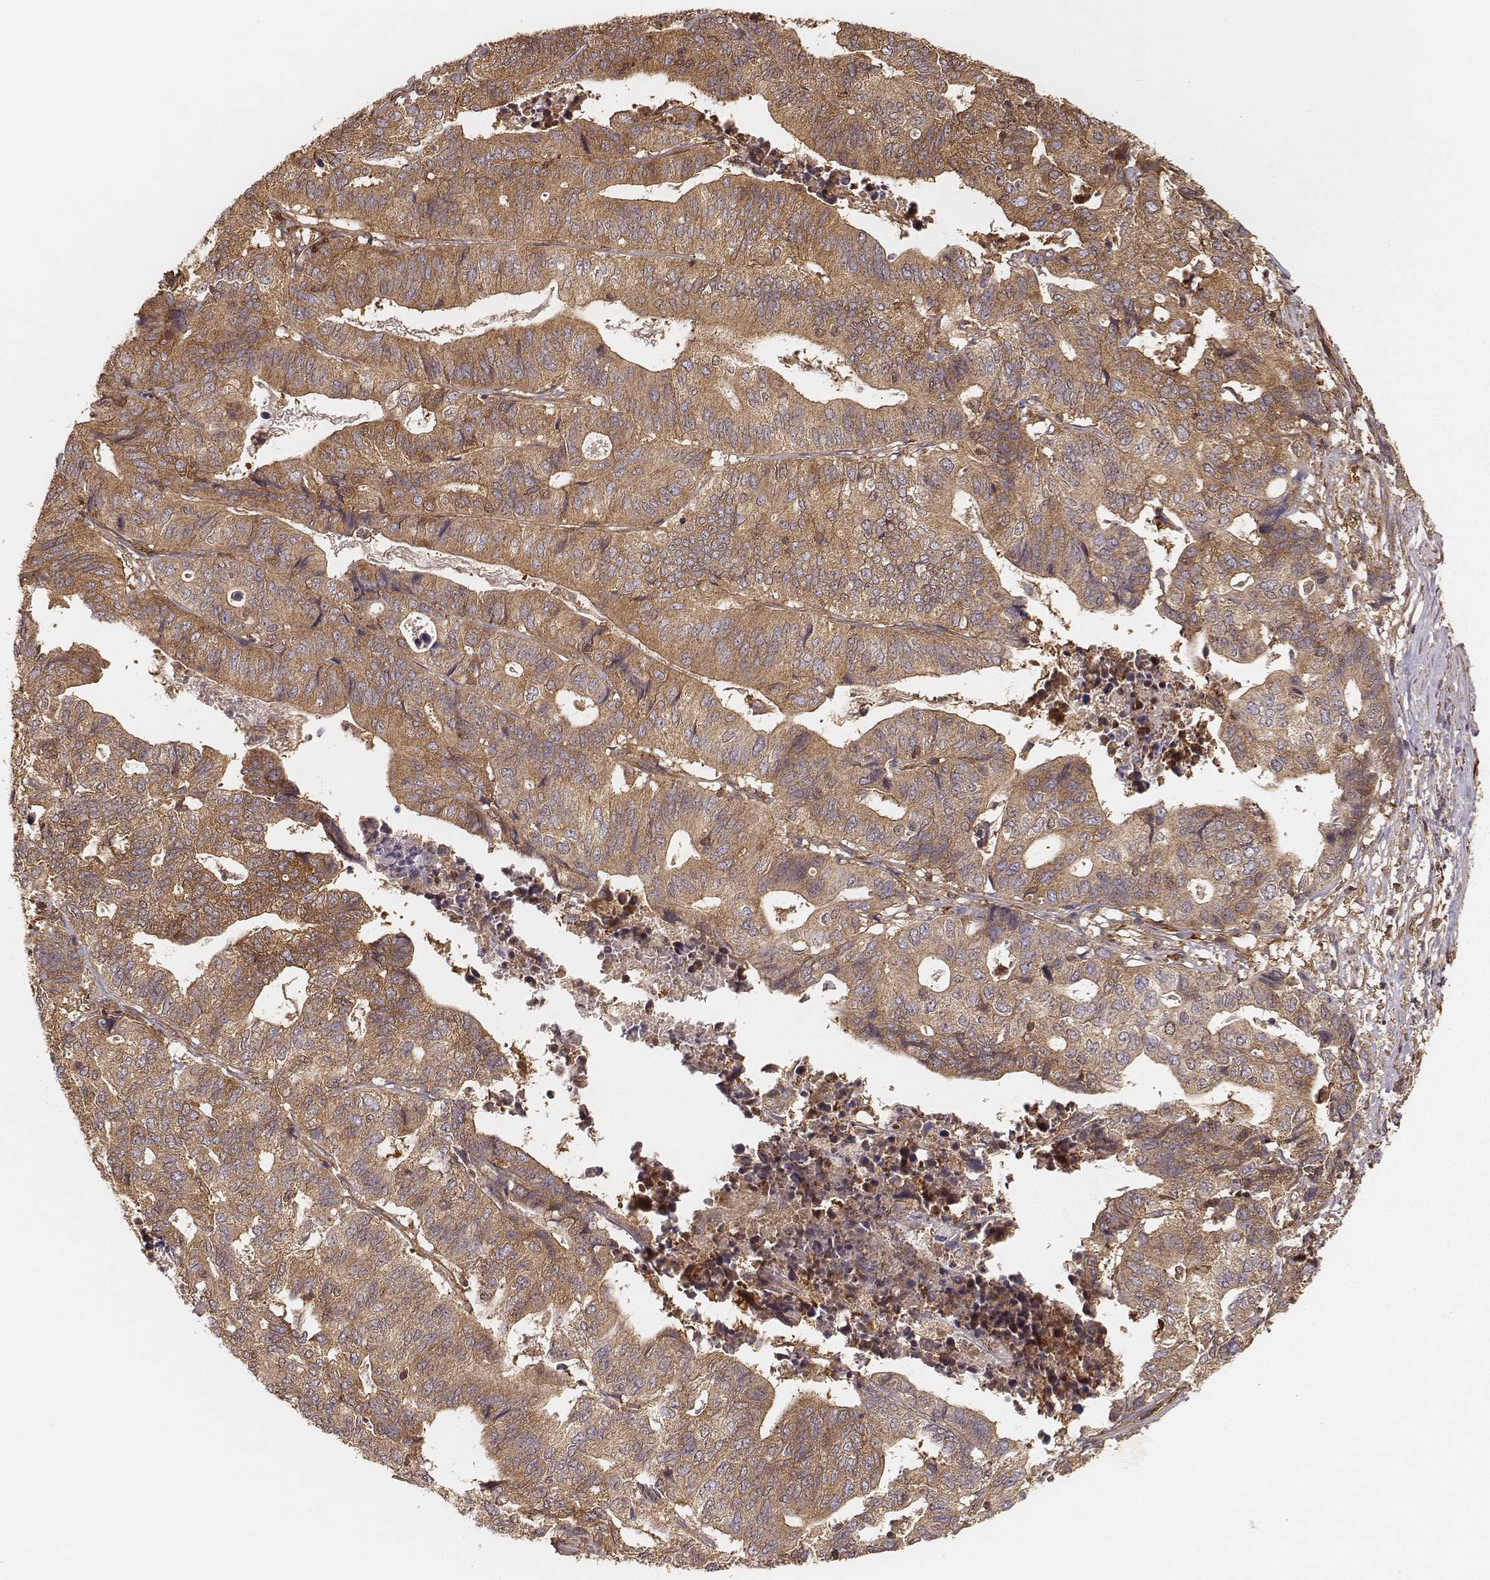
{"staining": {"intensity": "moderate", "quantity": ">75%", "location": "cytoplasmic/membranous"}, "tissue": "stomach cancer", "cell_type": "Tumor cells", "image_type": "cancer", "snomed": [{"axis": "morphology", "description": "Adenocarcinoma, NOS"}, {"axis": "topography", "description": "Stomach, upper"}], "caption": "Stomach cancer stained for a protein reveals moderate cytoplasmic/membranous positivity in tumor cells.", "gene": "CARS1", "patient": {"sex": "female", "age": 67}}